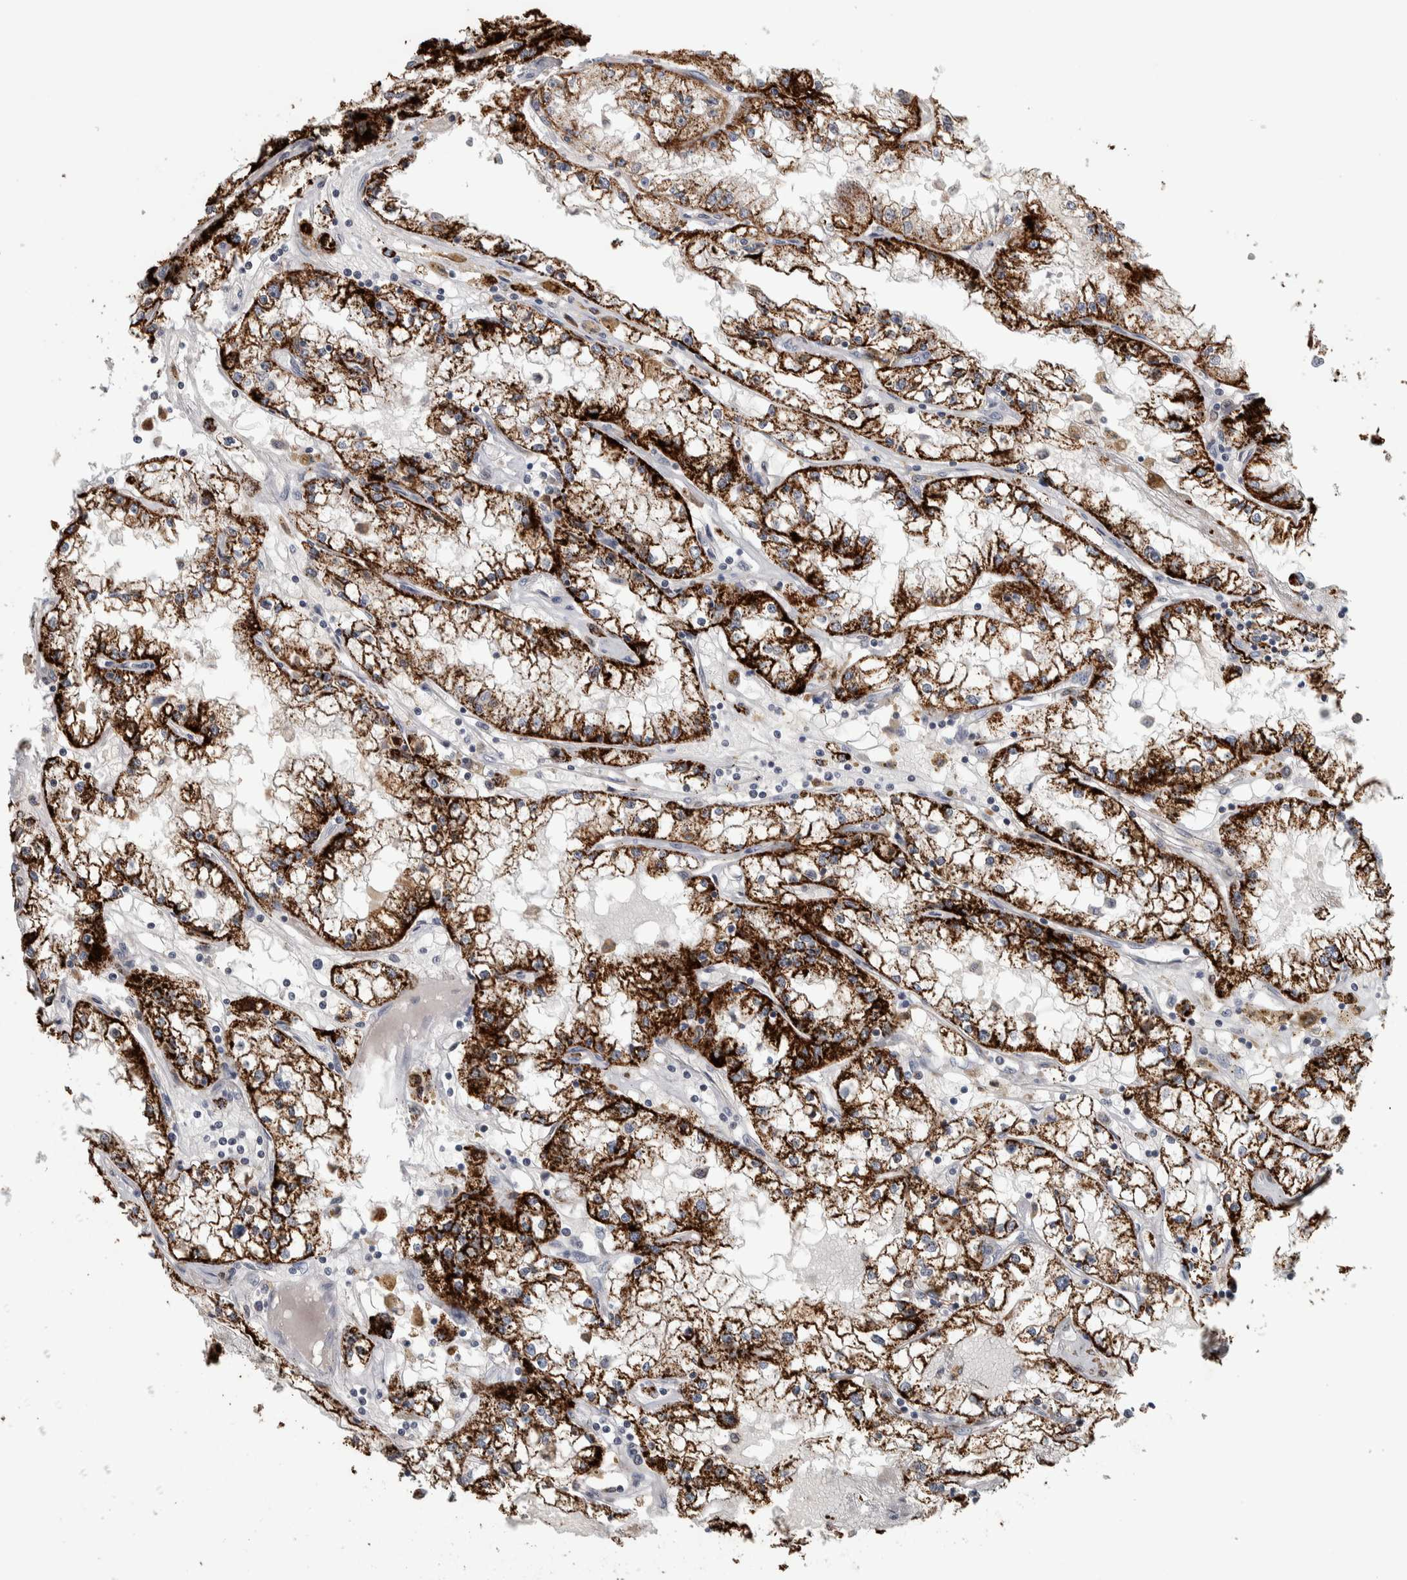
{"staining": {"intensity": "strong", "quantity": ">75%", "location": "cytoplasmic/membranous"}, "tissue": "renal cancer", "cell_type": "Tumor cells", "image_type": "cancer", "snomed": [{"axis": "morphology", "description": "Adenocarcinoma, NOS"}, {"axis": "topography", "description": "Kidney"}], "caption": "IHC of human renal cancer reveals high levels of strong cytoplasmic/membranous positivity in approximately >75% of tumor cells. (Brightfield microscopy of DAB IHC at high magnification).", "gene": "FAM78A", "patient": {"sex": "male", "age": 56}}